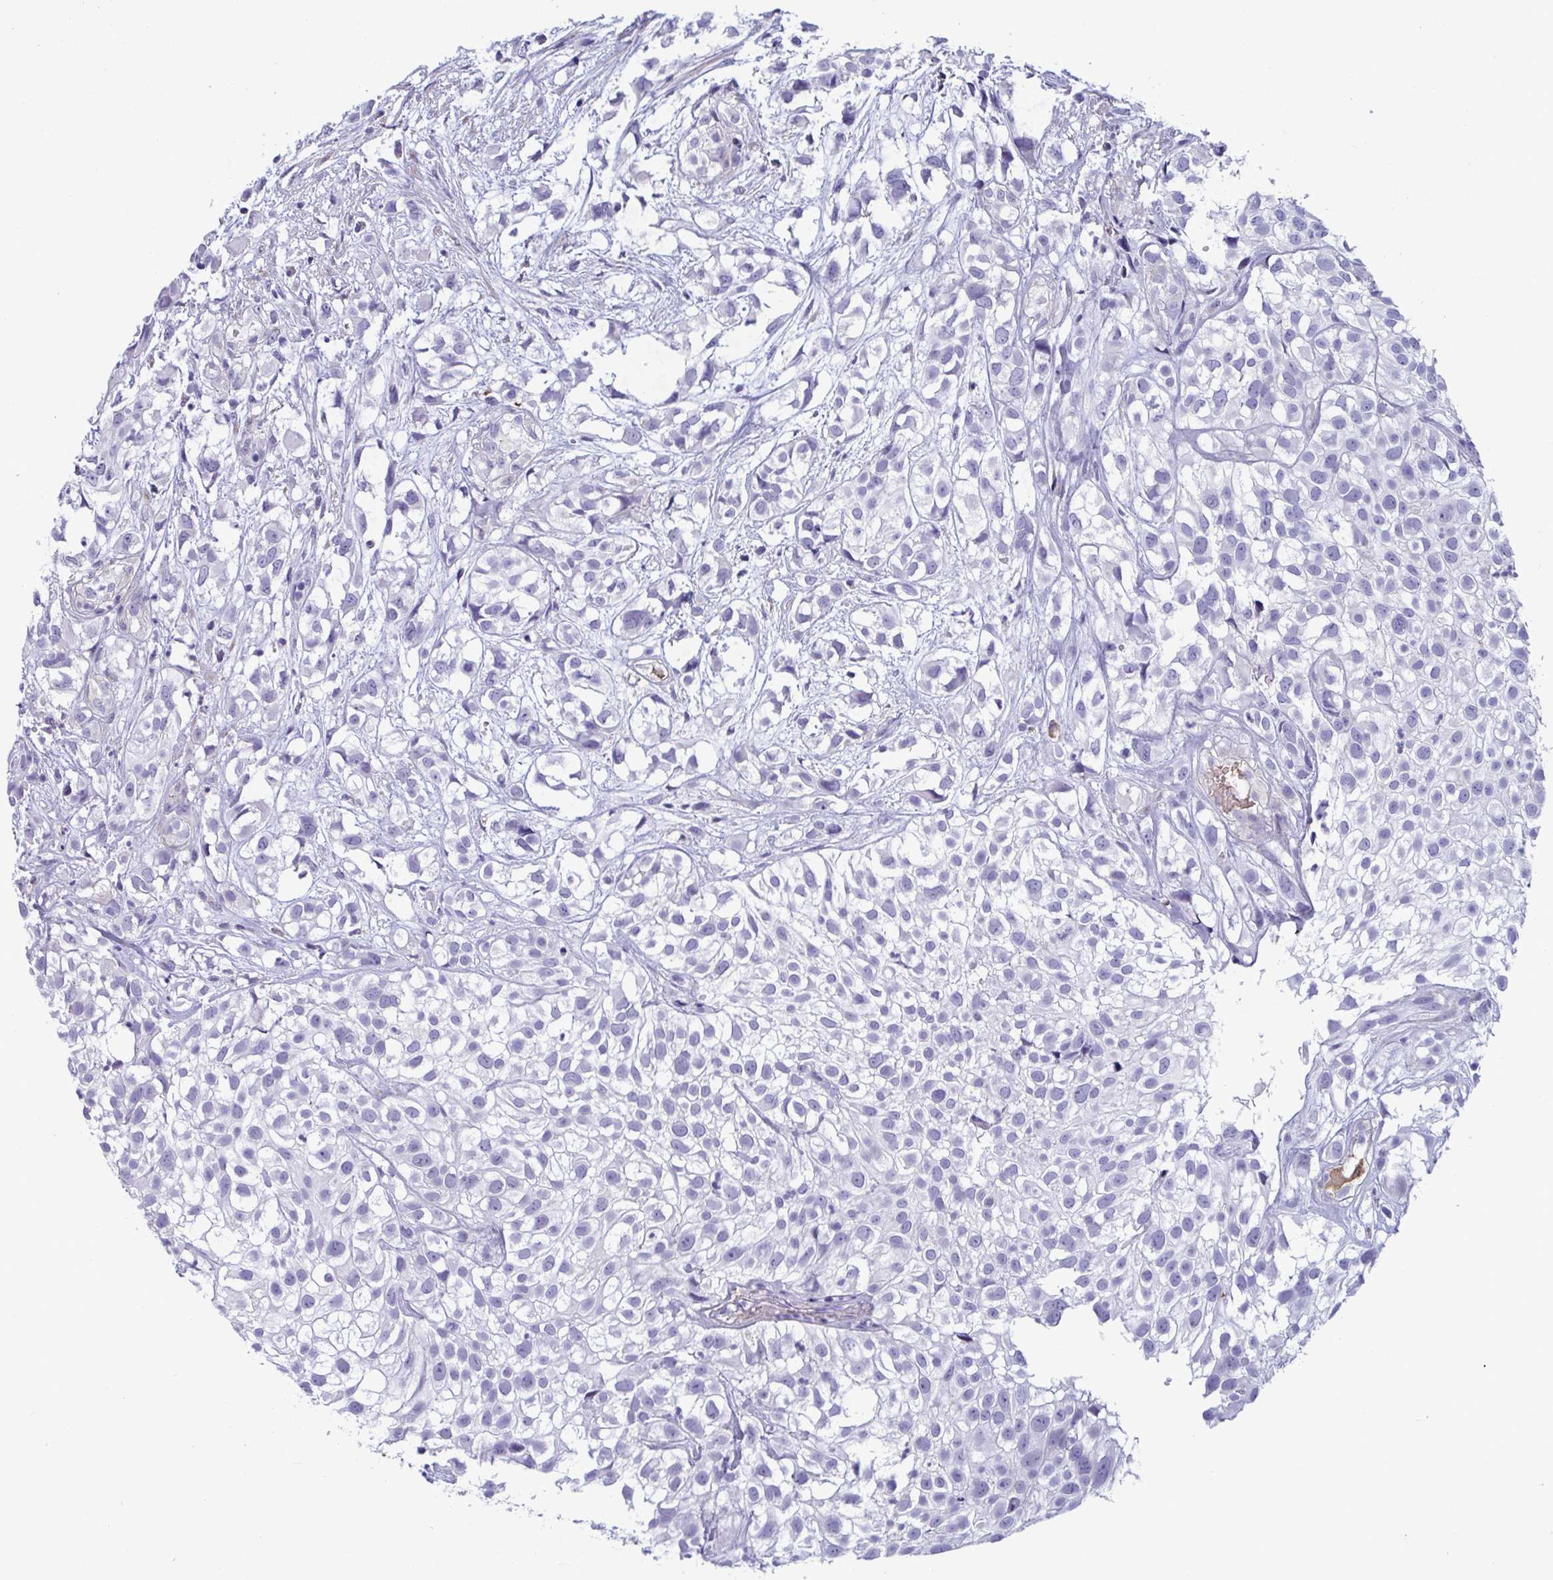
{"staining": {"intensity": "negative", "quantity": "none", "location": "none"}, "tissue": "urothelial cancer", "cell_type": "Tumor cells", "image_type": "cancer", "snomed": [{"axis": "morphology", "description": "Urothelial carcinoma, High grade"}, {"axis": "topography", "description": "Urinary bladder"}], "caption": "High power microscopy photomicrograph of an immunohistochemistry (IHC) histopathology image of urothelial cancer, revealing no significant staining in tumor cells.", "gene": "MS4A14", "patient": {"sex": "male", "age": 56}}